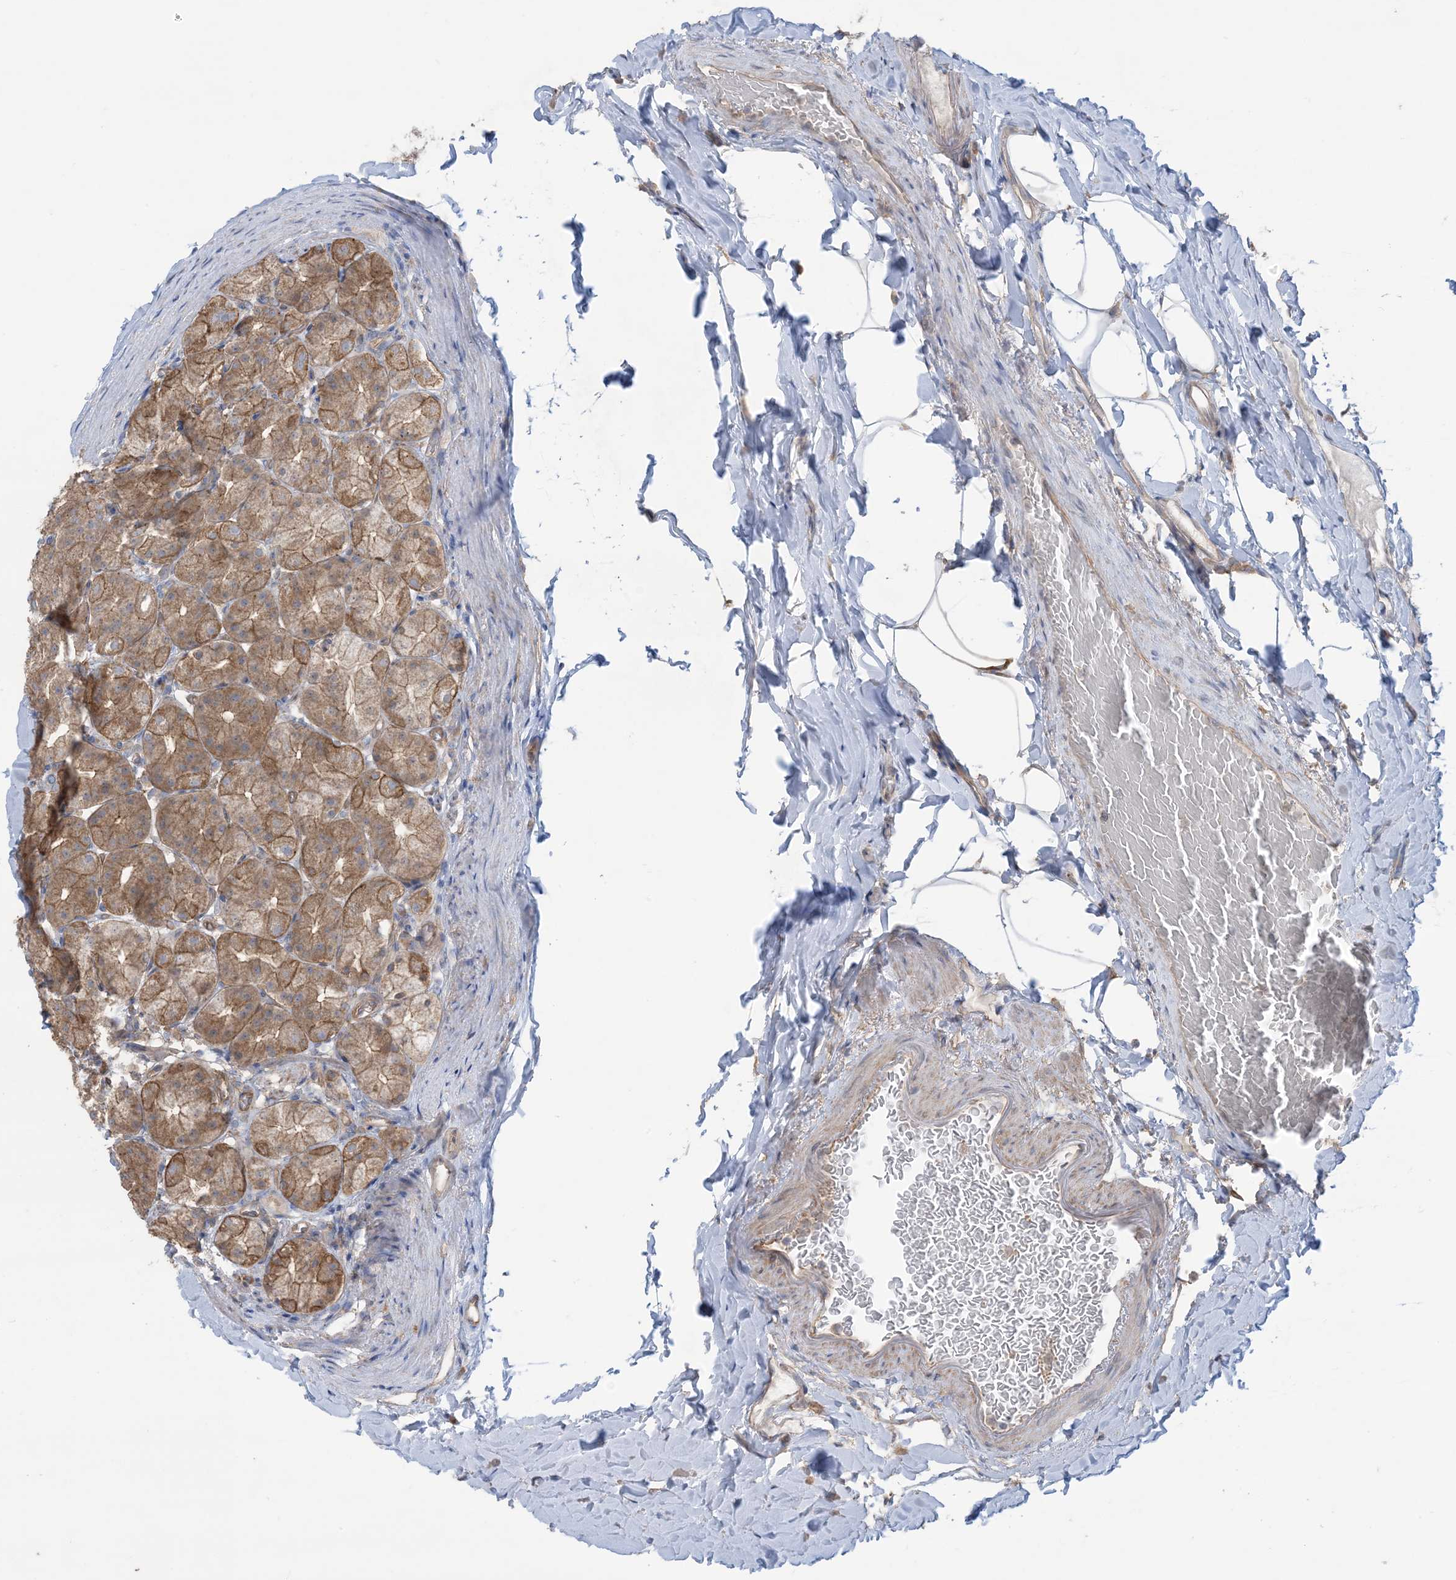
{"staining": {"intensity": "moderate", "quantity": ">75%", "location": "cytoplasmic/membranous"}, "tissue": "stomach", "cell_type": "Glandular cells", "image_type": "normal", "snomed": [{"axis": "morphology", "description": "Normal tissue, NOS"}, {"axis": "topography", "description": "Stomach, upper"}], "caption": "Moderate cytoplasmic/membranous positivity for a protein is appreciated in about >75% of glandular cells of benign stomach using immunohistochemistry.", "gene": "CCNY", "patient": {"sex": "male", "age": 68}}